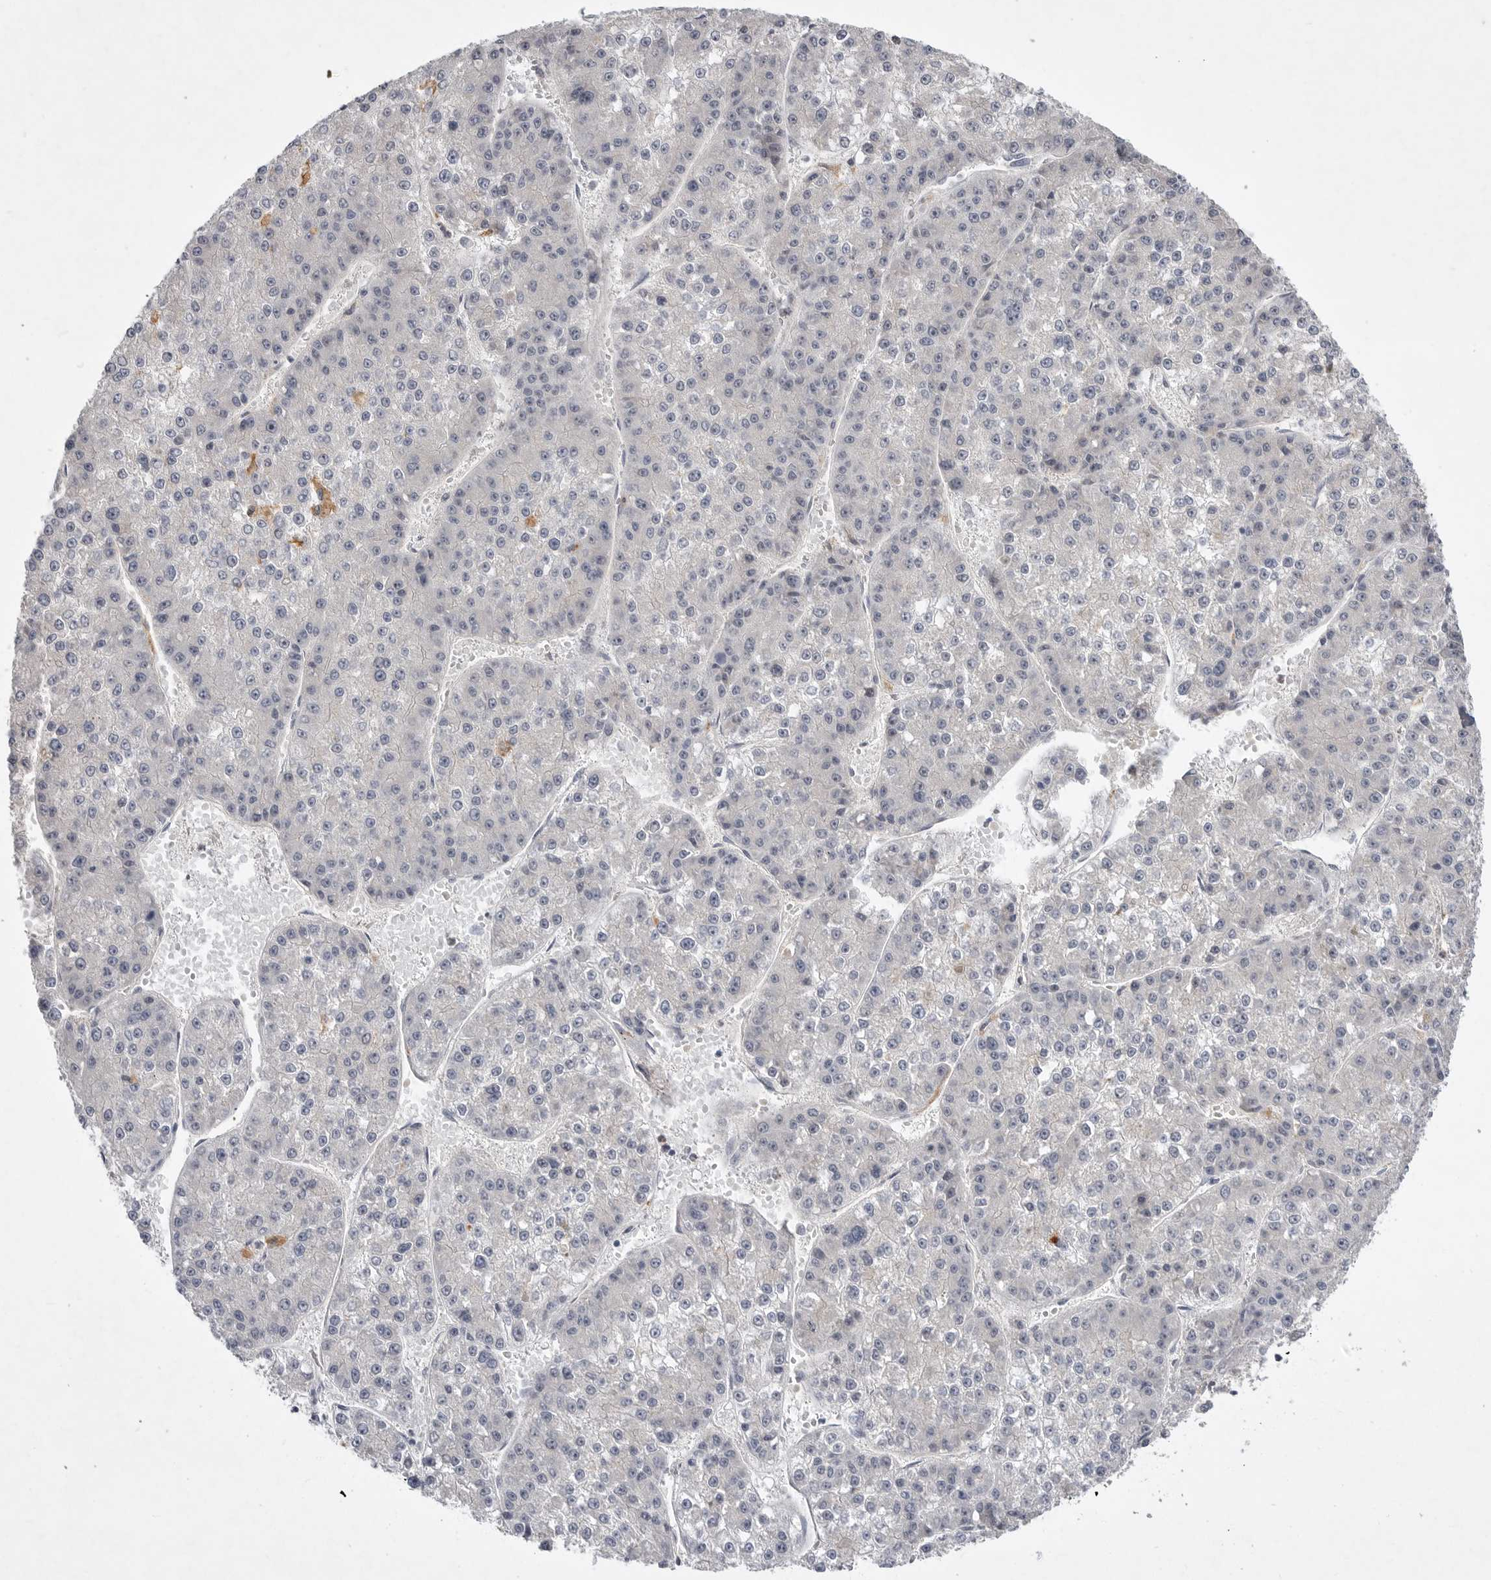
{"staining": {"intensity": "negative", "quantity": "none", "location": "none"}, "tissue": "liver cancer", "cell_type": "Tumor cells", "image_type": "cancer", "snomed": [{"axis": "morphology", "description": "Carcinoma, Hepatocellular, NOS"}, {"axis": "topography", "description": "Liver"}], "caption": "Immunohistochemical staining of liver cancer exhibits no significant expression in tumor cells.", "gene": "ITGAD", "patient": {"sex": "female", "age": 73}}